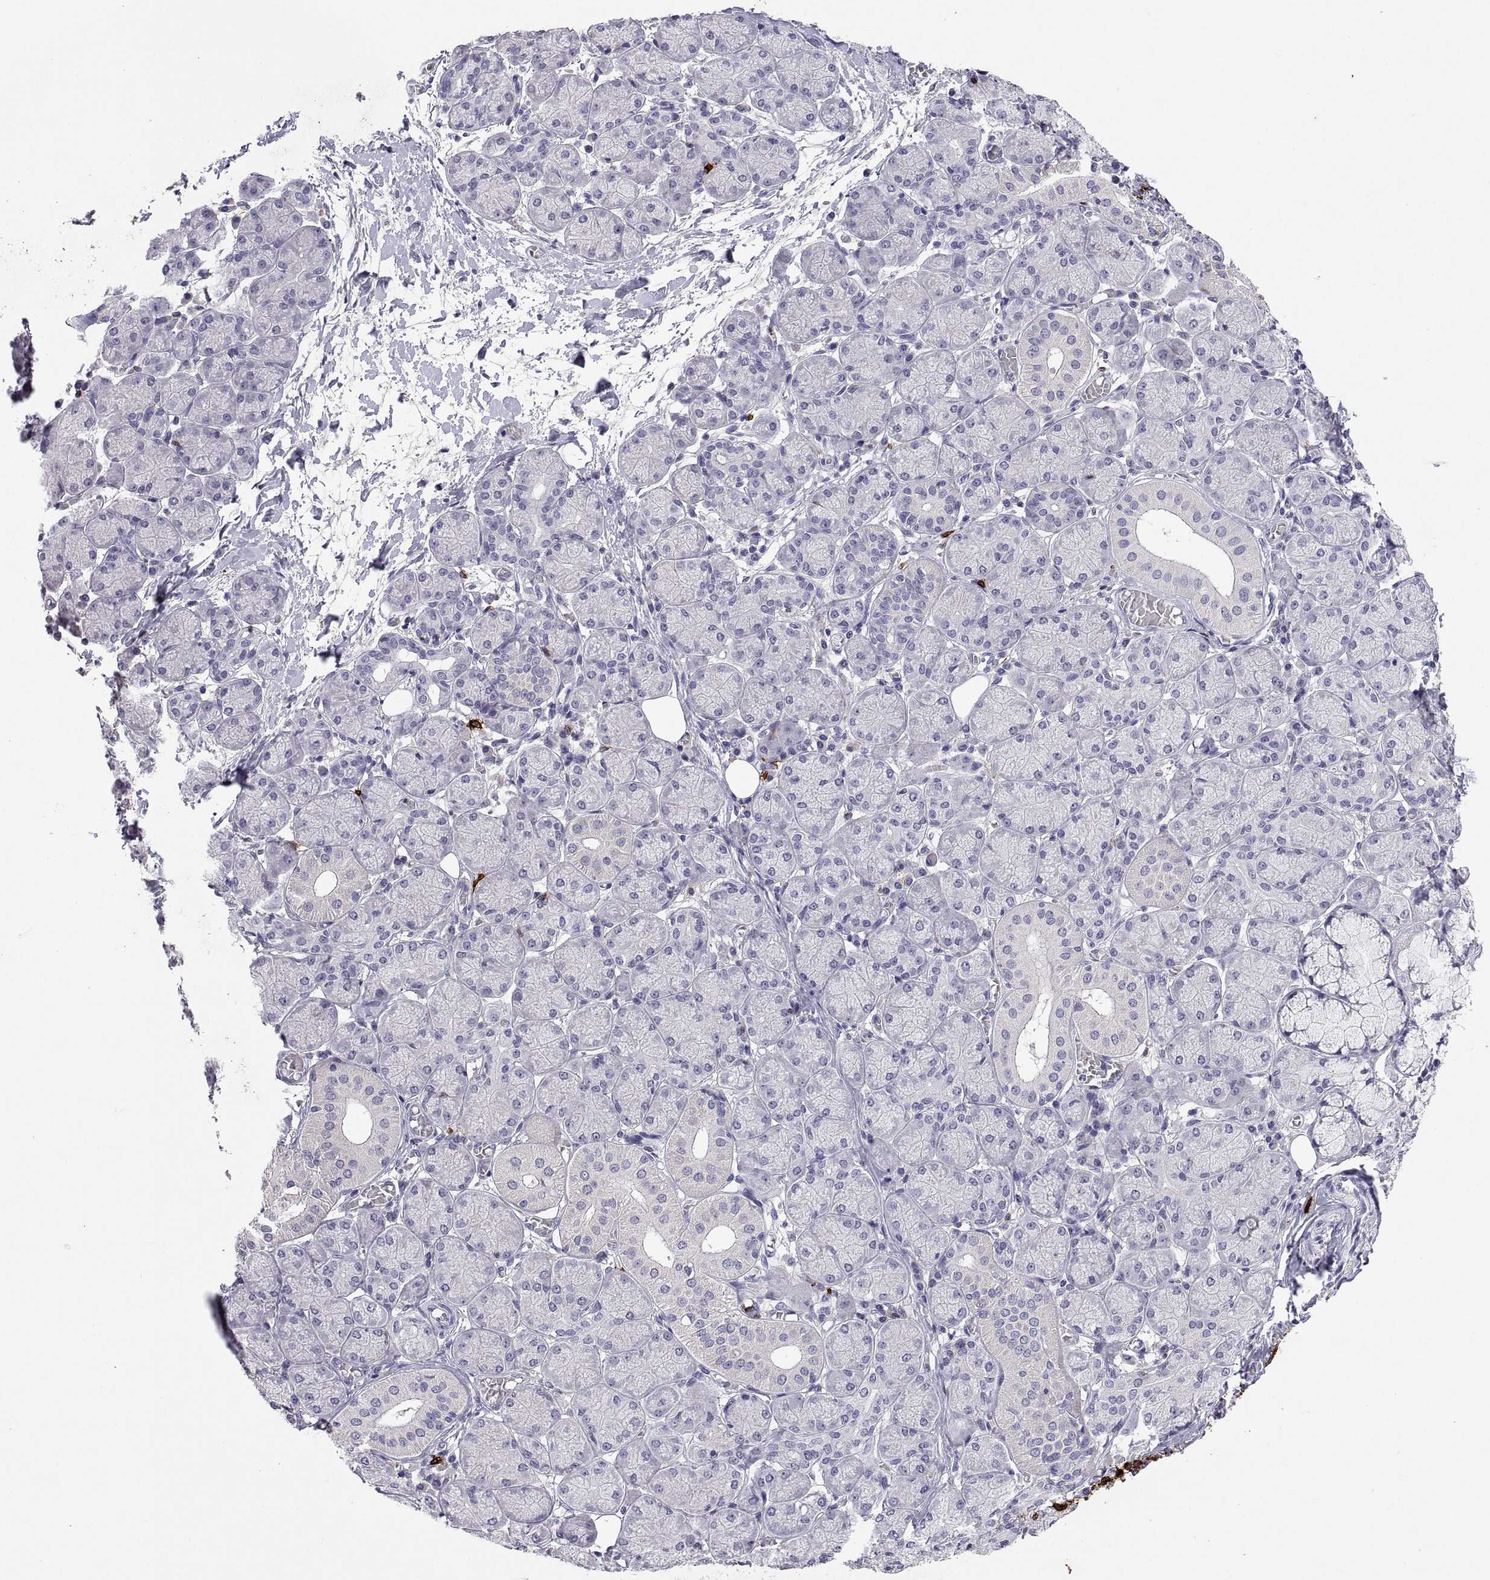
{"staining": {"intensity": "negative", "quantity": "none", "location": "none"}, "tissue": "salivary gland", "cell_type": "Glandular cells", "image_type": "normal", "snomed": [{"axis": "morphology", "description": "Normal tissue, NOS"}, {"axis": "topography", "description": "Salivary gland"}, {"axis": "topography", "description": "Peripheral nerve tissue"}], "caption": "High power microscopy photomicrograph of an IHC micrograph of normal salivary gland, revealing no significant positivity in glandular cells.", "gene": "MS4A1", "patient": {"sex": "female", "age": 24}}